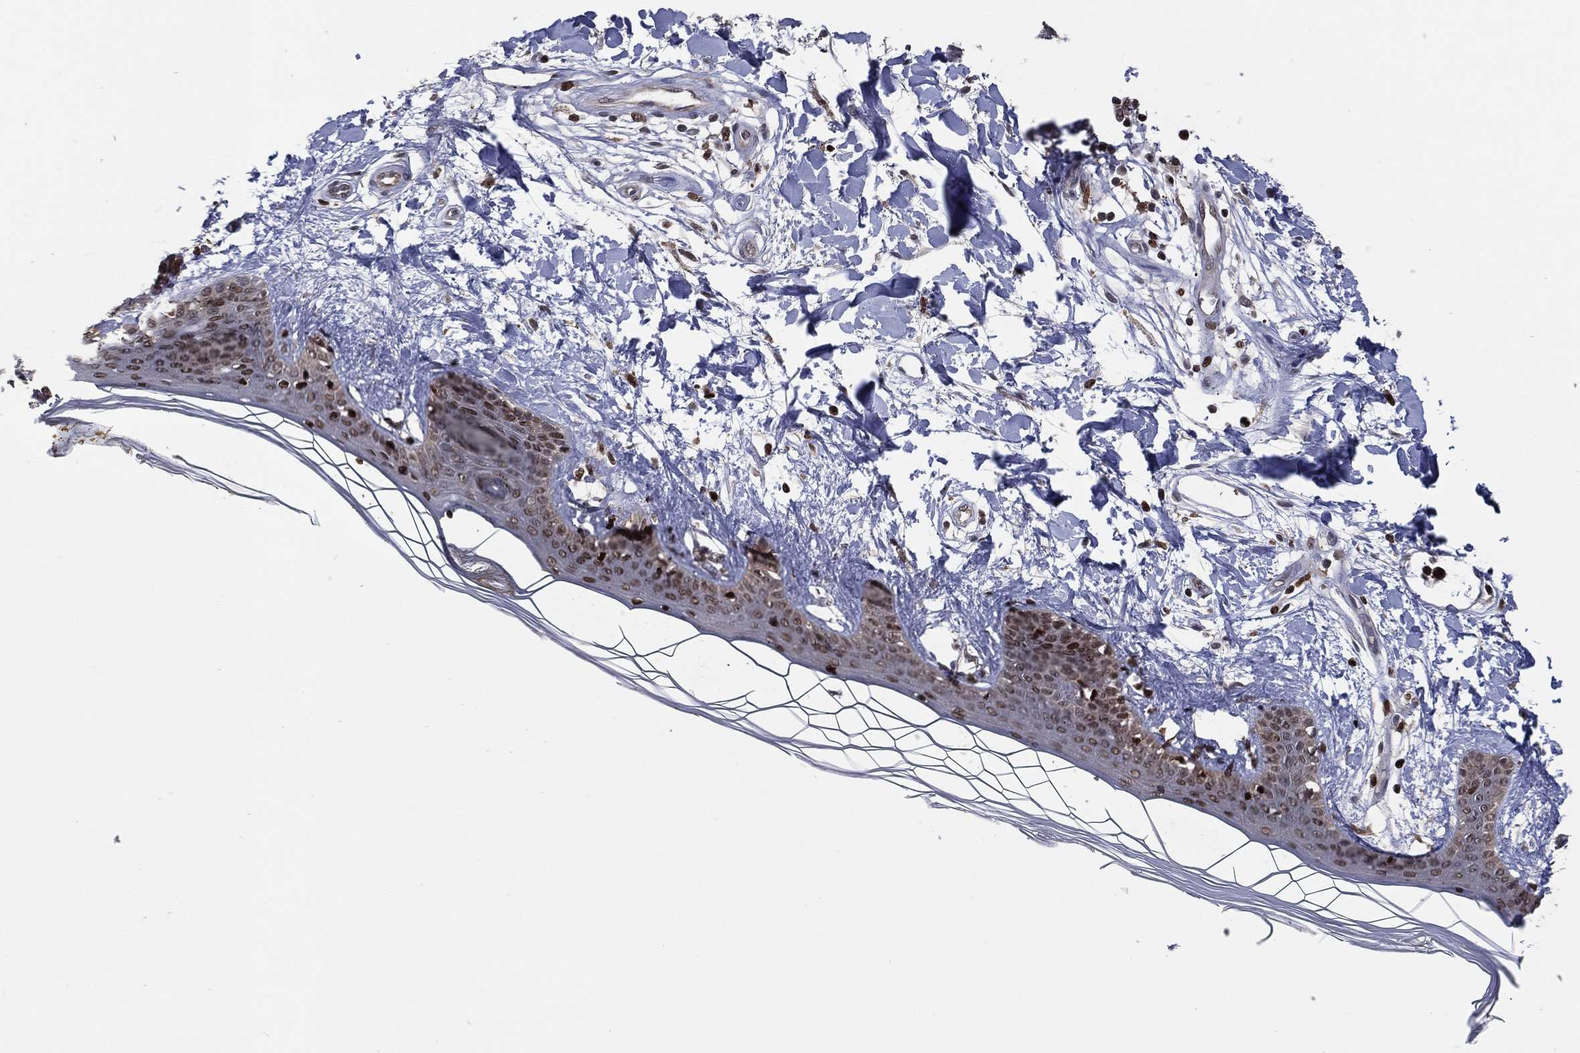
{"staining": {"intensity": "negative", "quantity": "none", "location": "none"}, "tissue": "skin", "cell_type": "Fibroblasts", "image_type": "normal", "snomed": [{"axis": "morphology", "description": "Normal tissue, NOS"}, {"axis": "morphology", "description": "Malignant melanoma, NOS"}, {"axis": "topography", "description": "Skin"}], "caption": "IHC of unremarkable human skin shows no positivity in fibroblasts. (DAB (3,3'-diaminobenzidine) immunohistochemistry (IHC) with hematoxylin counter stain).", "gene": "PSMA1", "patient": {"sex": "female", "age": 34}}